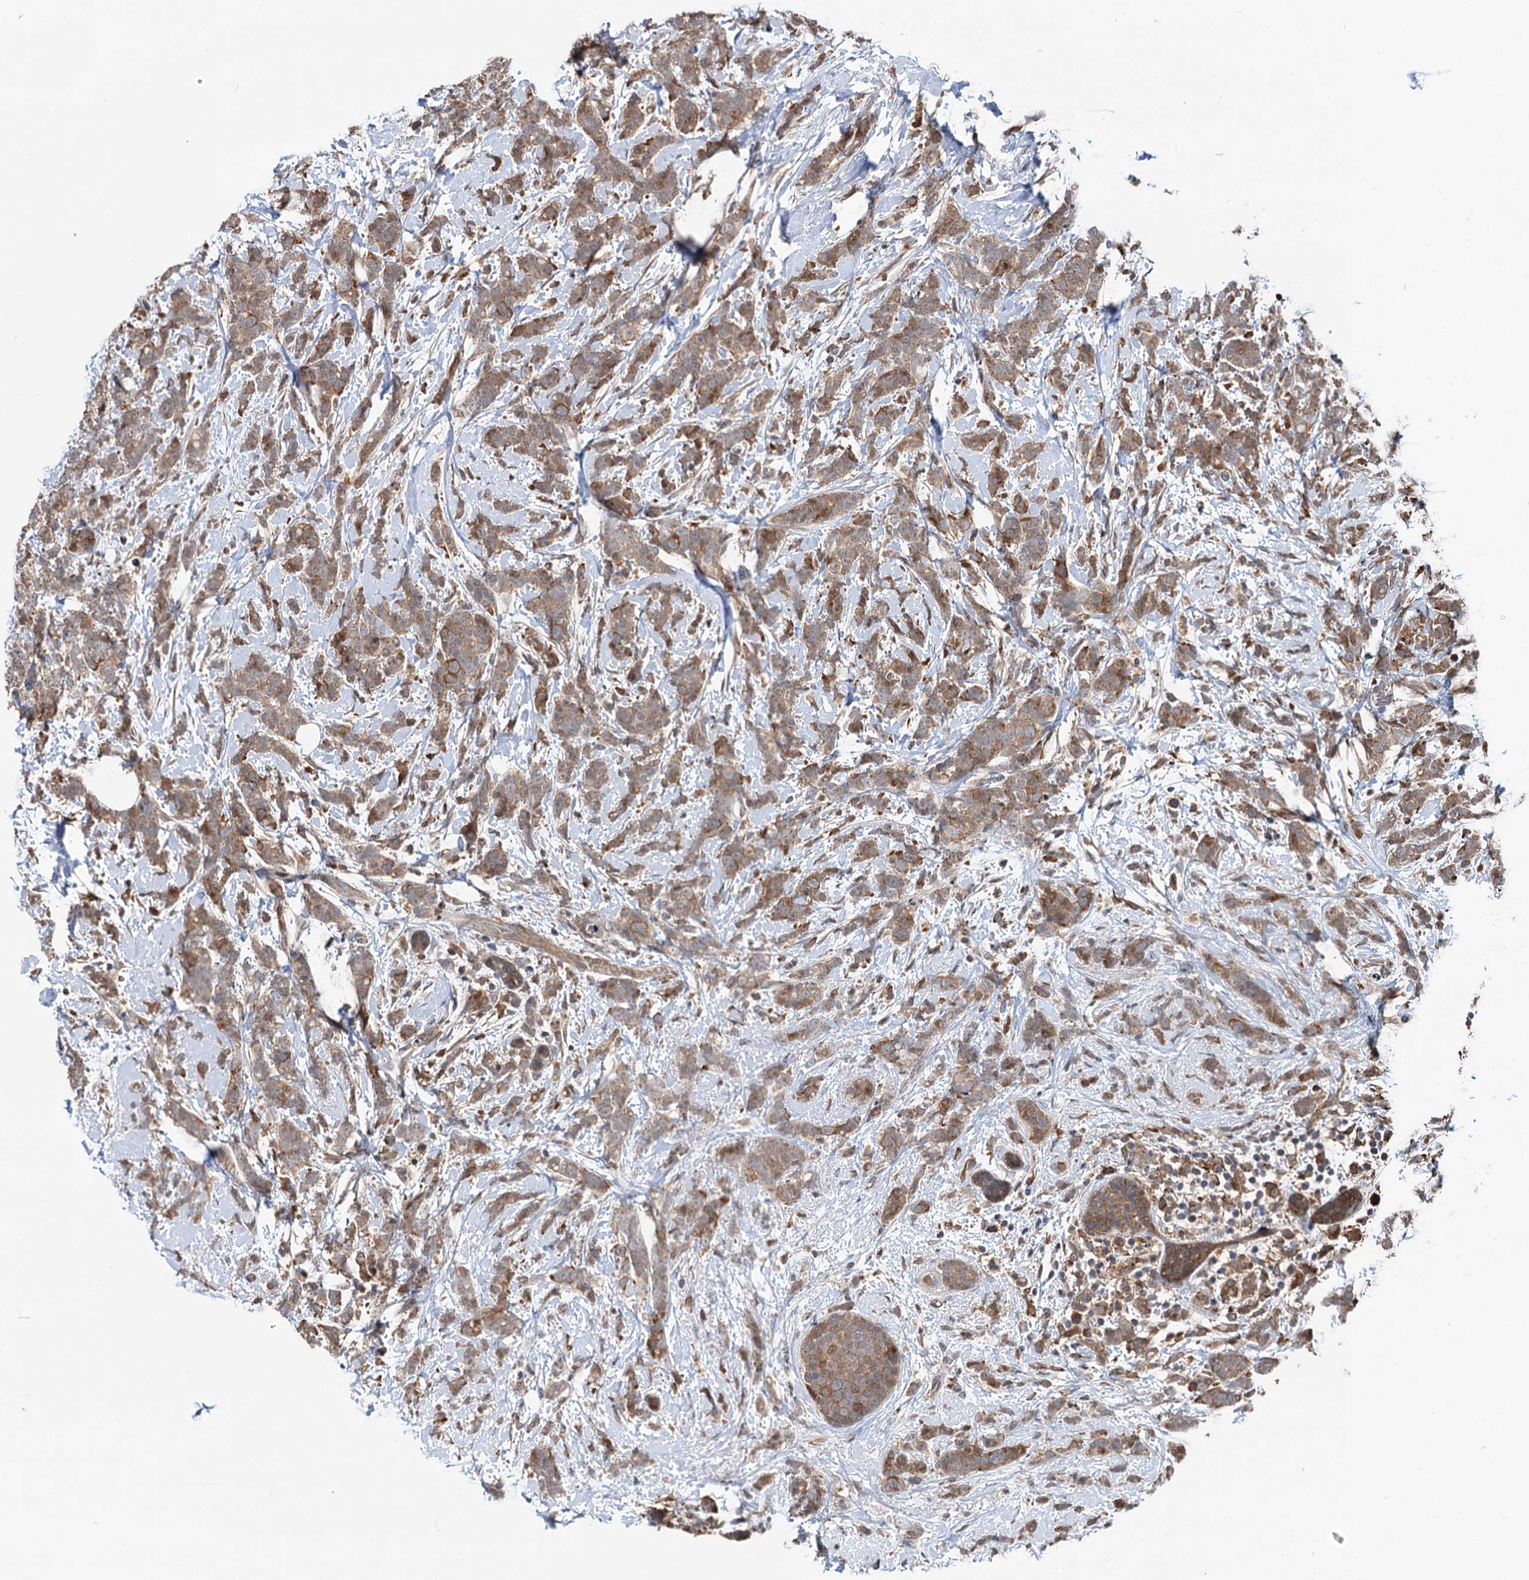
{"staining": {"intensity": "moderate", "quantity": ">75%", "location": "cytoplasmic/membranous"}, "tissue": "breast cancer", "cell_type": "Tumor cells", "image_type": "cancer", "snomed": [{"axis": "morphology", "description": "Lobular carcinoma"}, {"axis": "topography", "description": "Breast"}], "caption": "Tumor cells show medium levels of moderate cytoplasmic/membranous expression in approximately >75% of cells in breast cancer. (DAB IHC with brightfield microscopy, high magnification).", "gene": "NCAPD2", "patient": {"sex": "female", "age": 58}}